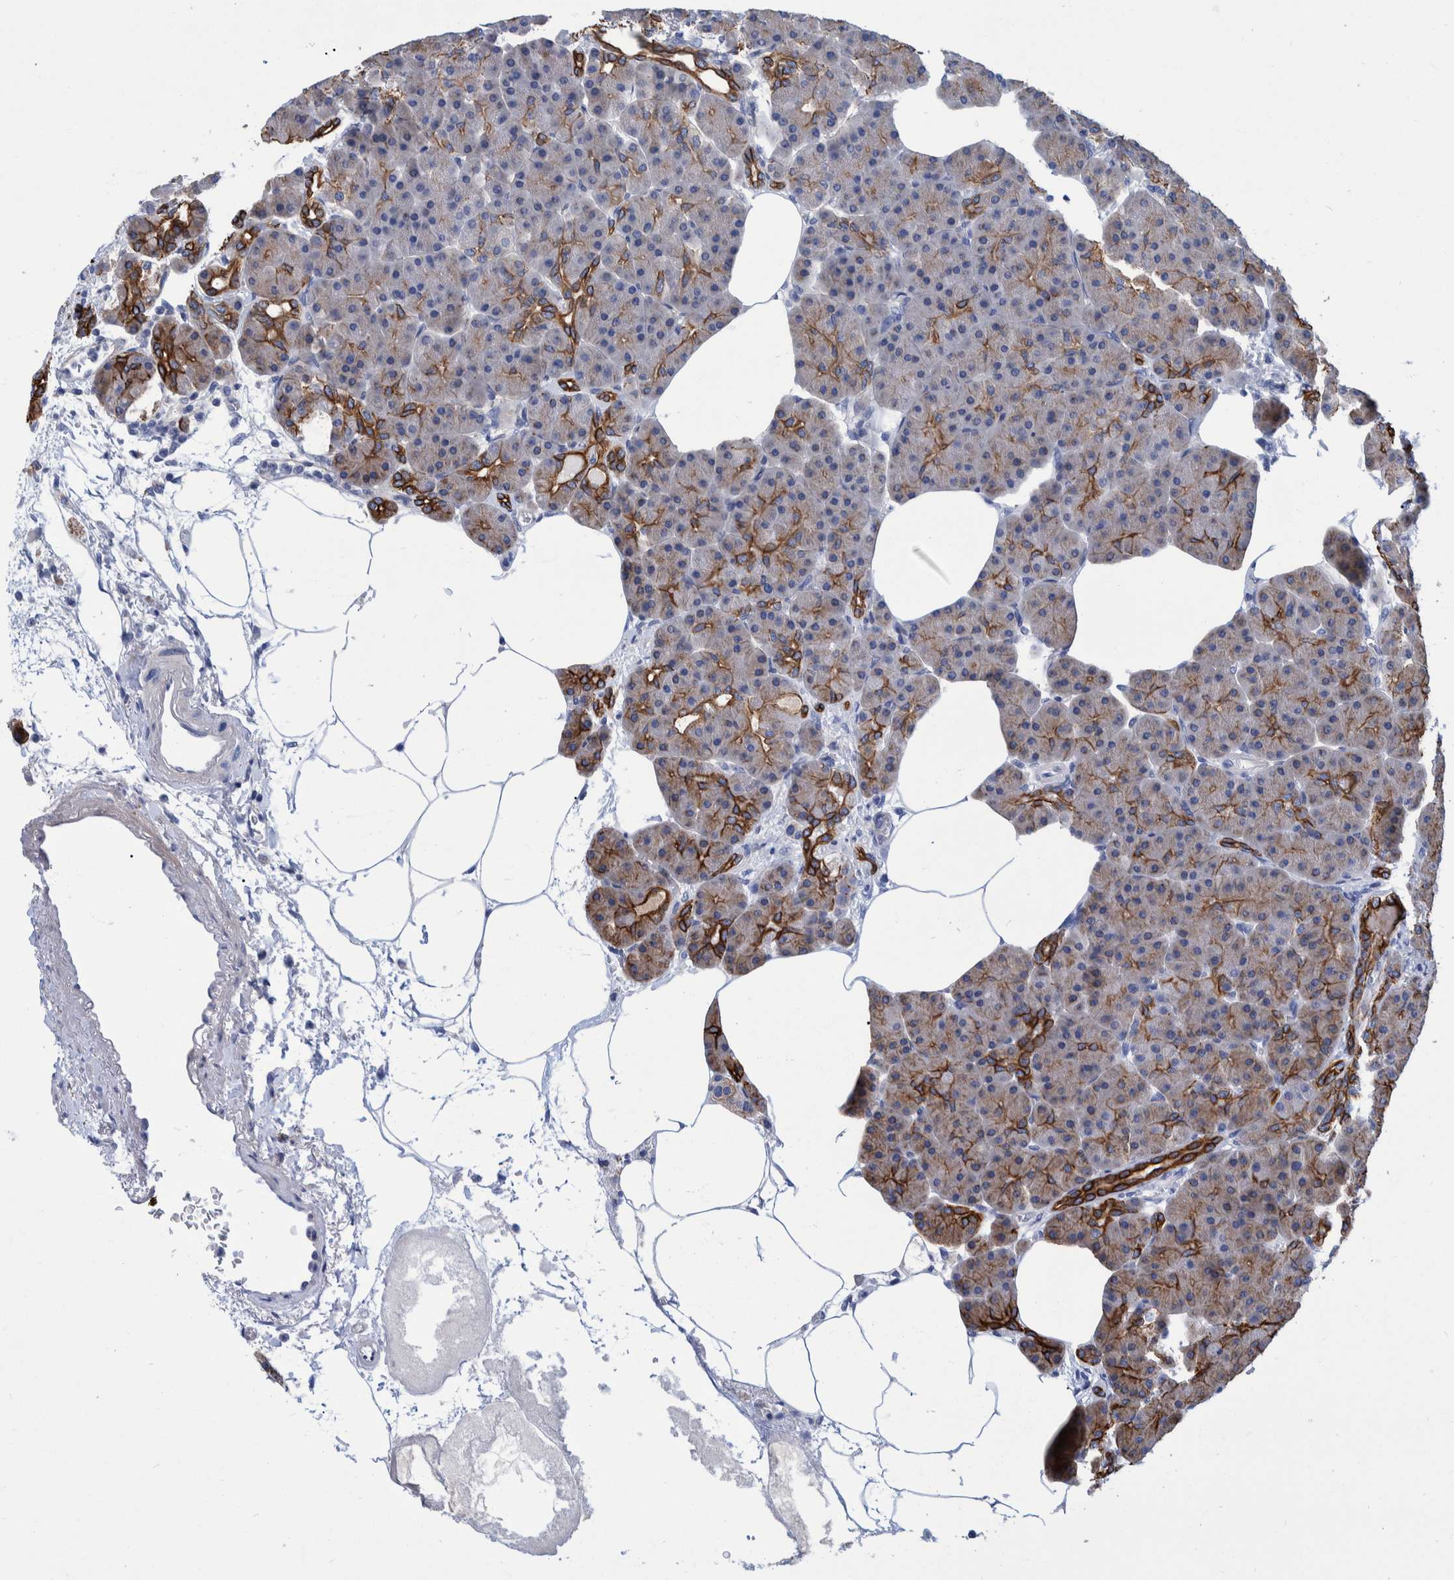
{"staining": {"intensity": "strong", "quantity": "<25%", "location": "cytoplasmic/membranous"}, "tissue": "pancreas", "cell_type": "Exocrine glandular cells", "image_type": "normal", "snomed": [{"axis": "morphology", "description": "Normal tissue, NOS"}, {"axis": "topography", "description": "Pancreas"}], "caption": "Immunohistochemistry (IHC) image of normal pancreas: human pancreas stained using immunohistochemistry reveals medium levels of strong protein expression localized specifically in the cytoplasmic/membranous of exocrine glandular cells, appearing as a cytoplasmic/membranous brown color.", "gene": "MKS1", "patient": {"sex": "female", "age": 70}}